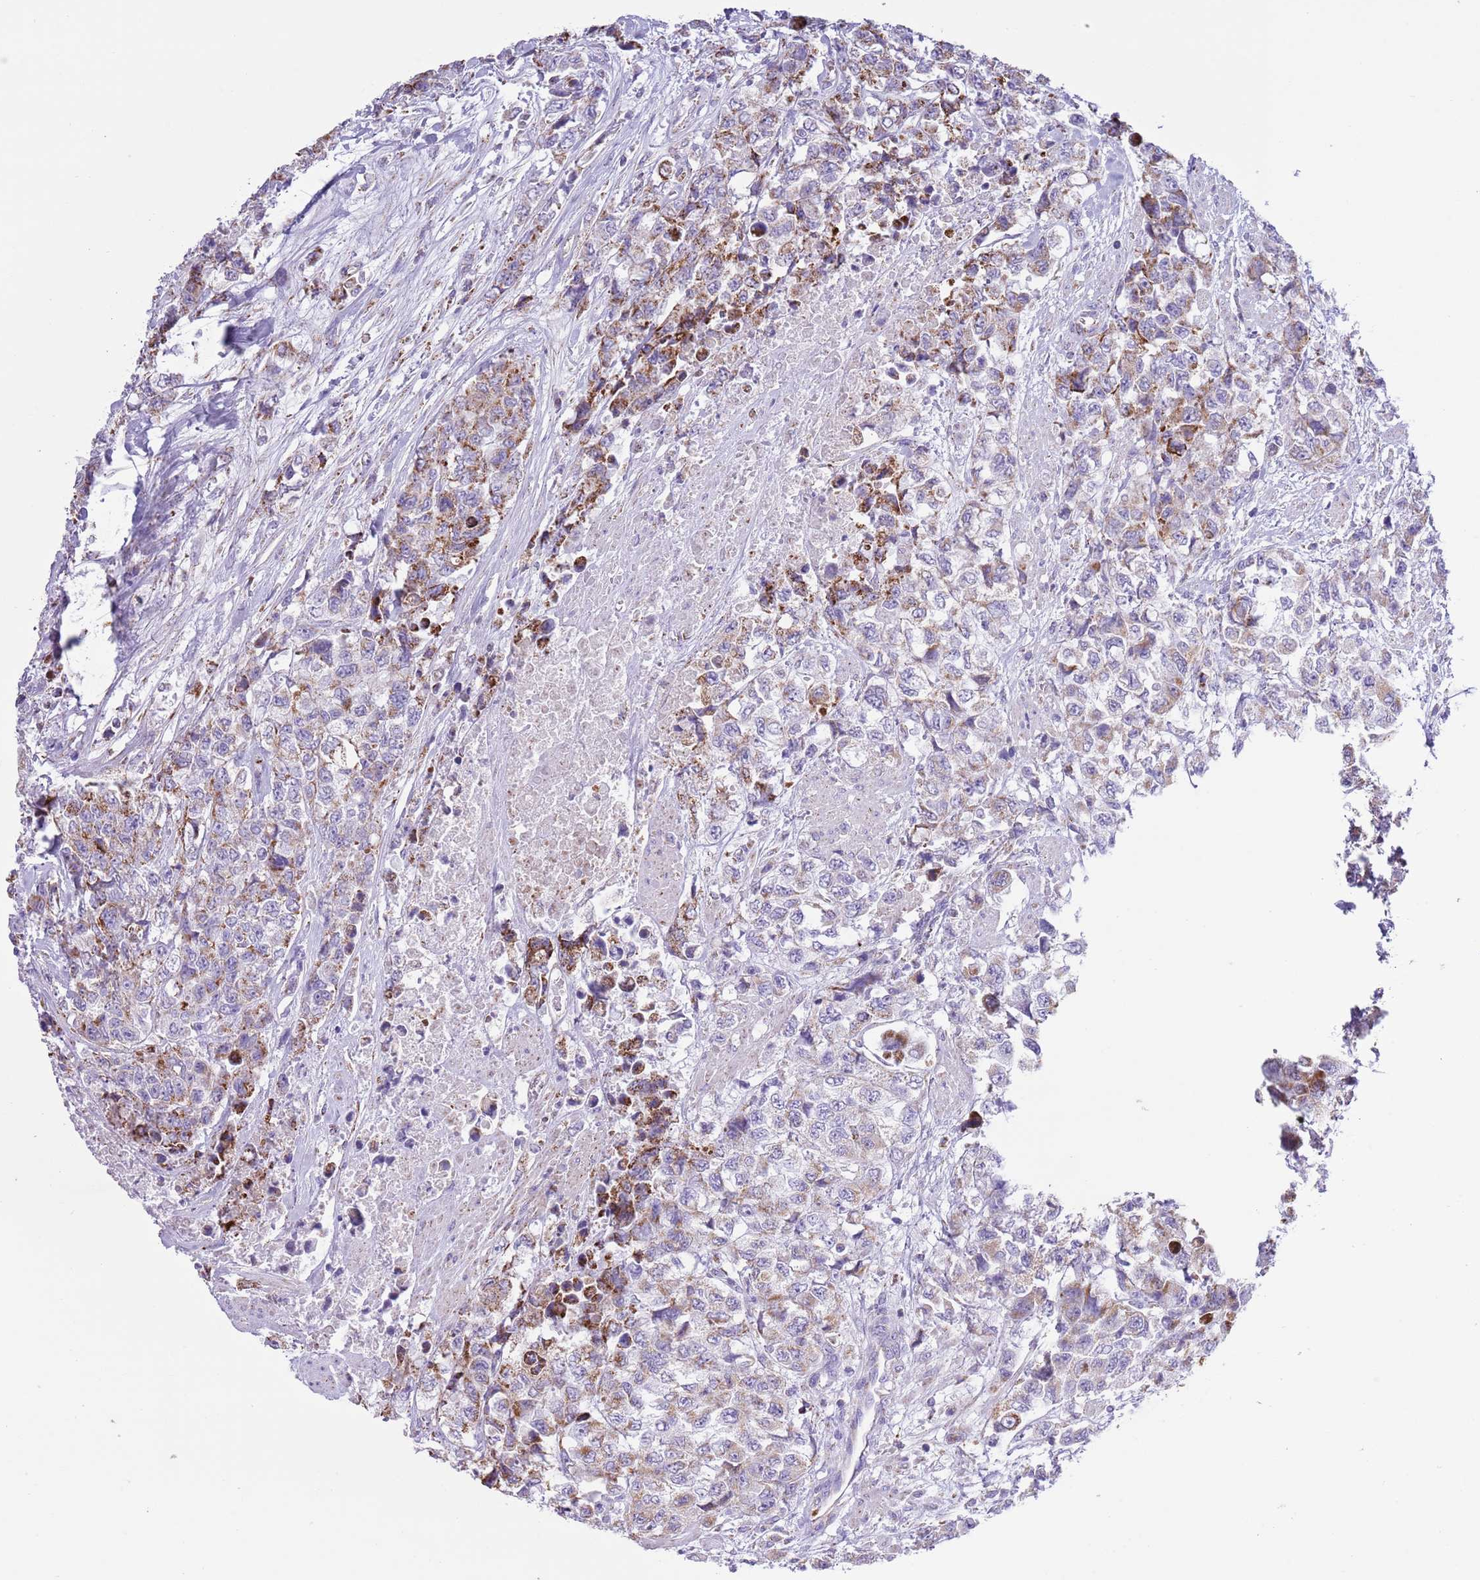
{"staining": {"intensity": "strong", "quantity": "<25%", "location": "cytoplasmic/membranous"}, "tissue": "urothelial cancer", "cell_type": "Tumor cells", "image_type": "cancer", "snomed": [{"axis": "morphology", "description": "Urothelial carcinoma, High grade"}, {"axis": "topography", "description": "Urinary bladder"}], "caption": "Immunohistochemistry of human urothelial cancer shows medium levels of strong cytoplasmic/membranous positivity in about <25% of tumor cells. The staining was performed using DAB to visualize the protein expression in brown, while the nuclei were stained in blue with hematoxylin (Magnification: 20x).", "gene": "ATP6V1B1", "patient": {"sex": "female", "age": 78}}